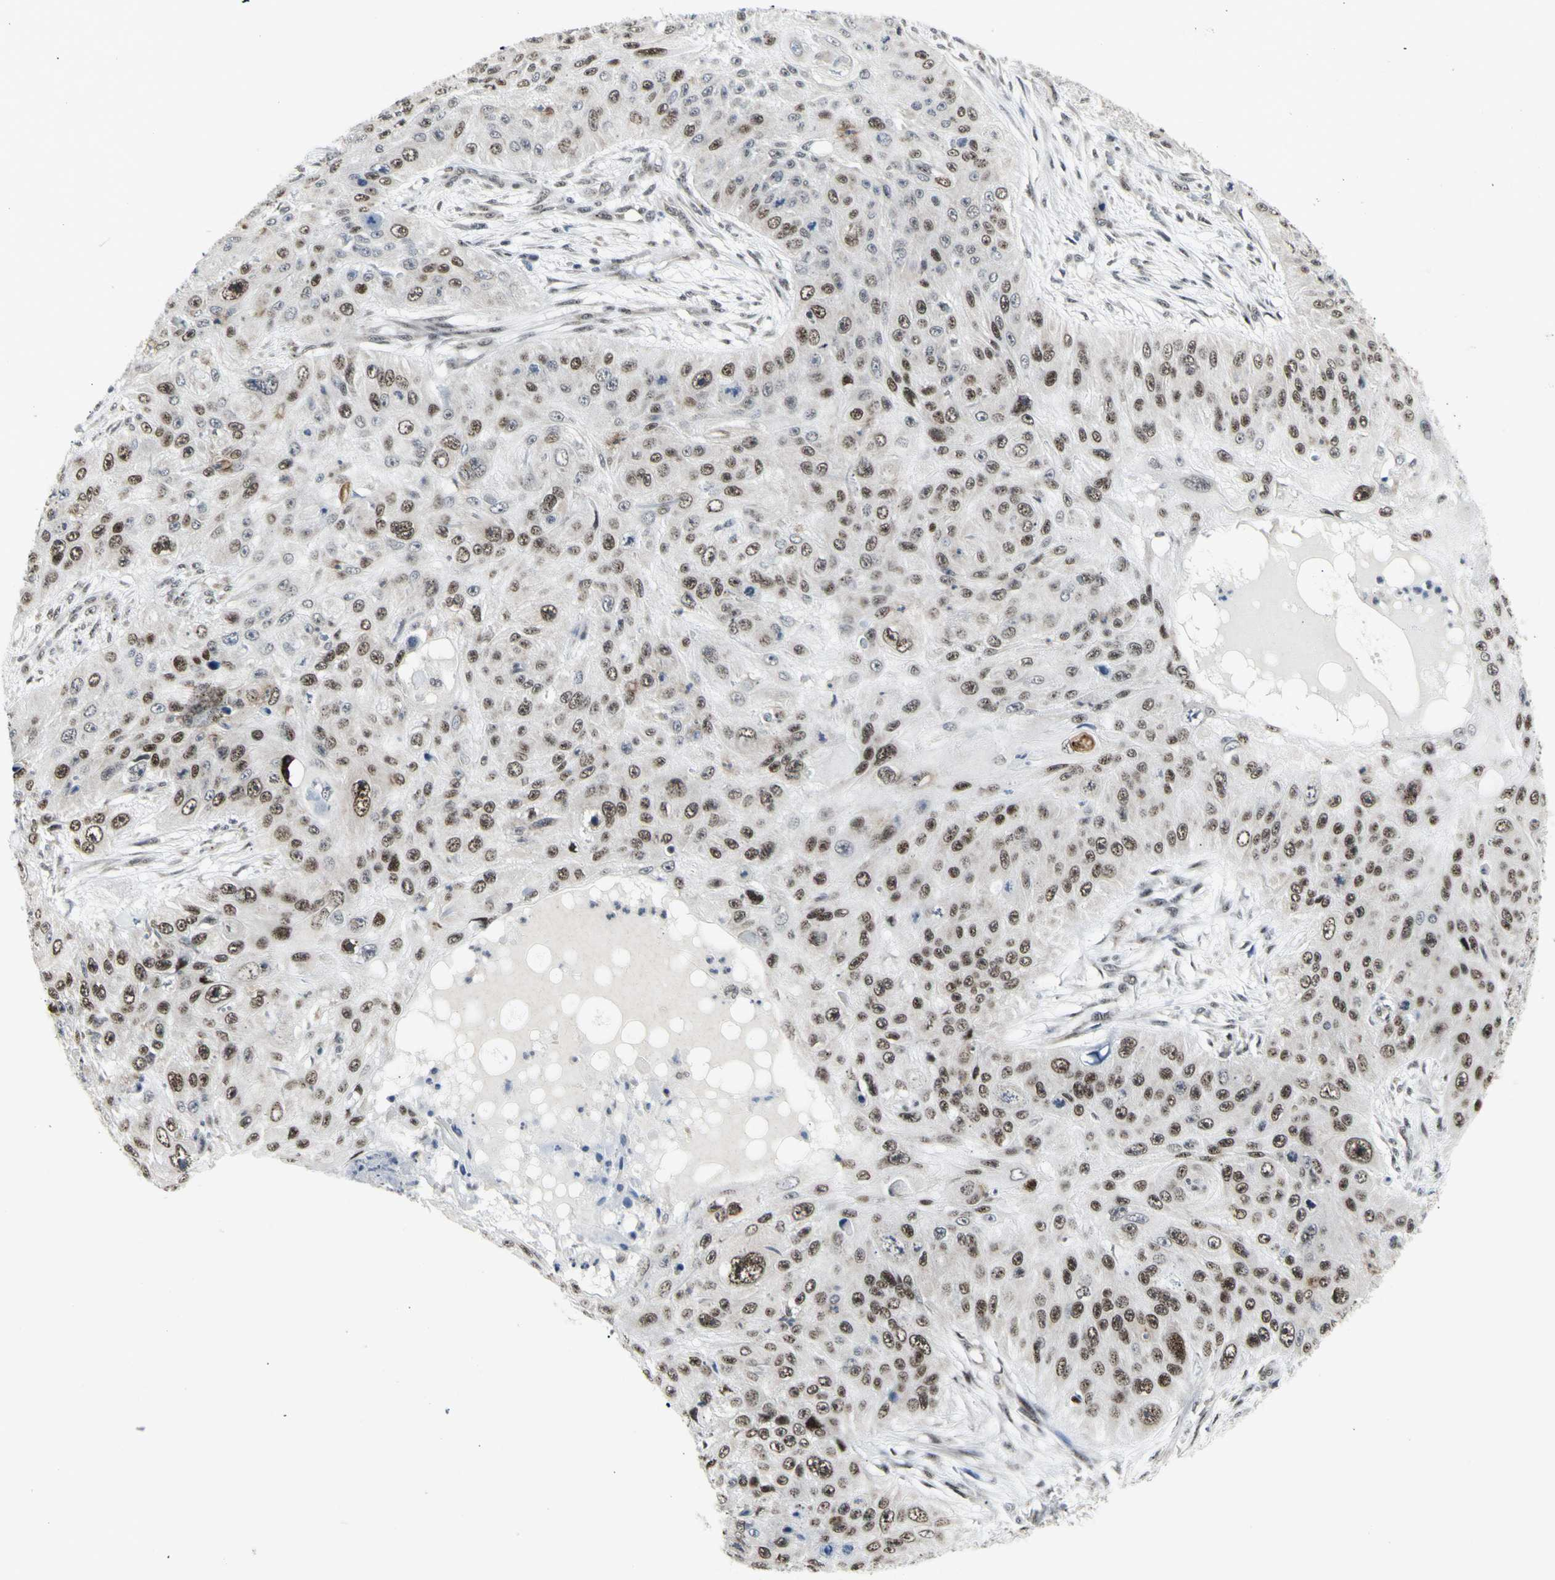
{"staining": {"intensity": "strong", "quantity": ">75%", "location": "nuclear"}, "tissue": "skin cancer", "cell_type": "Tumor cells", "image_type": "cancer", "snomed": [{"axis": "morphology", "description": "Squamous cell carcinoma, NOS"}, {"axis": "topography", "description": "Skin"}], "caption": "This photomicrograph exhibits skin squamous cell carcinoma stained with immunohistochemistry (IHC) to label a protein in brown. The nuclear of tumor cells show strong positivity for the protein. Nuclei are counter-stained blue.", "gene": "DHRS7B", "patient": {"sex": "female", "age": 80}}